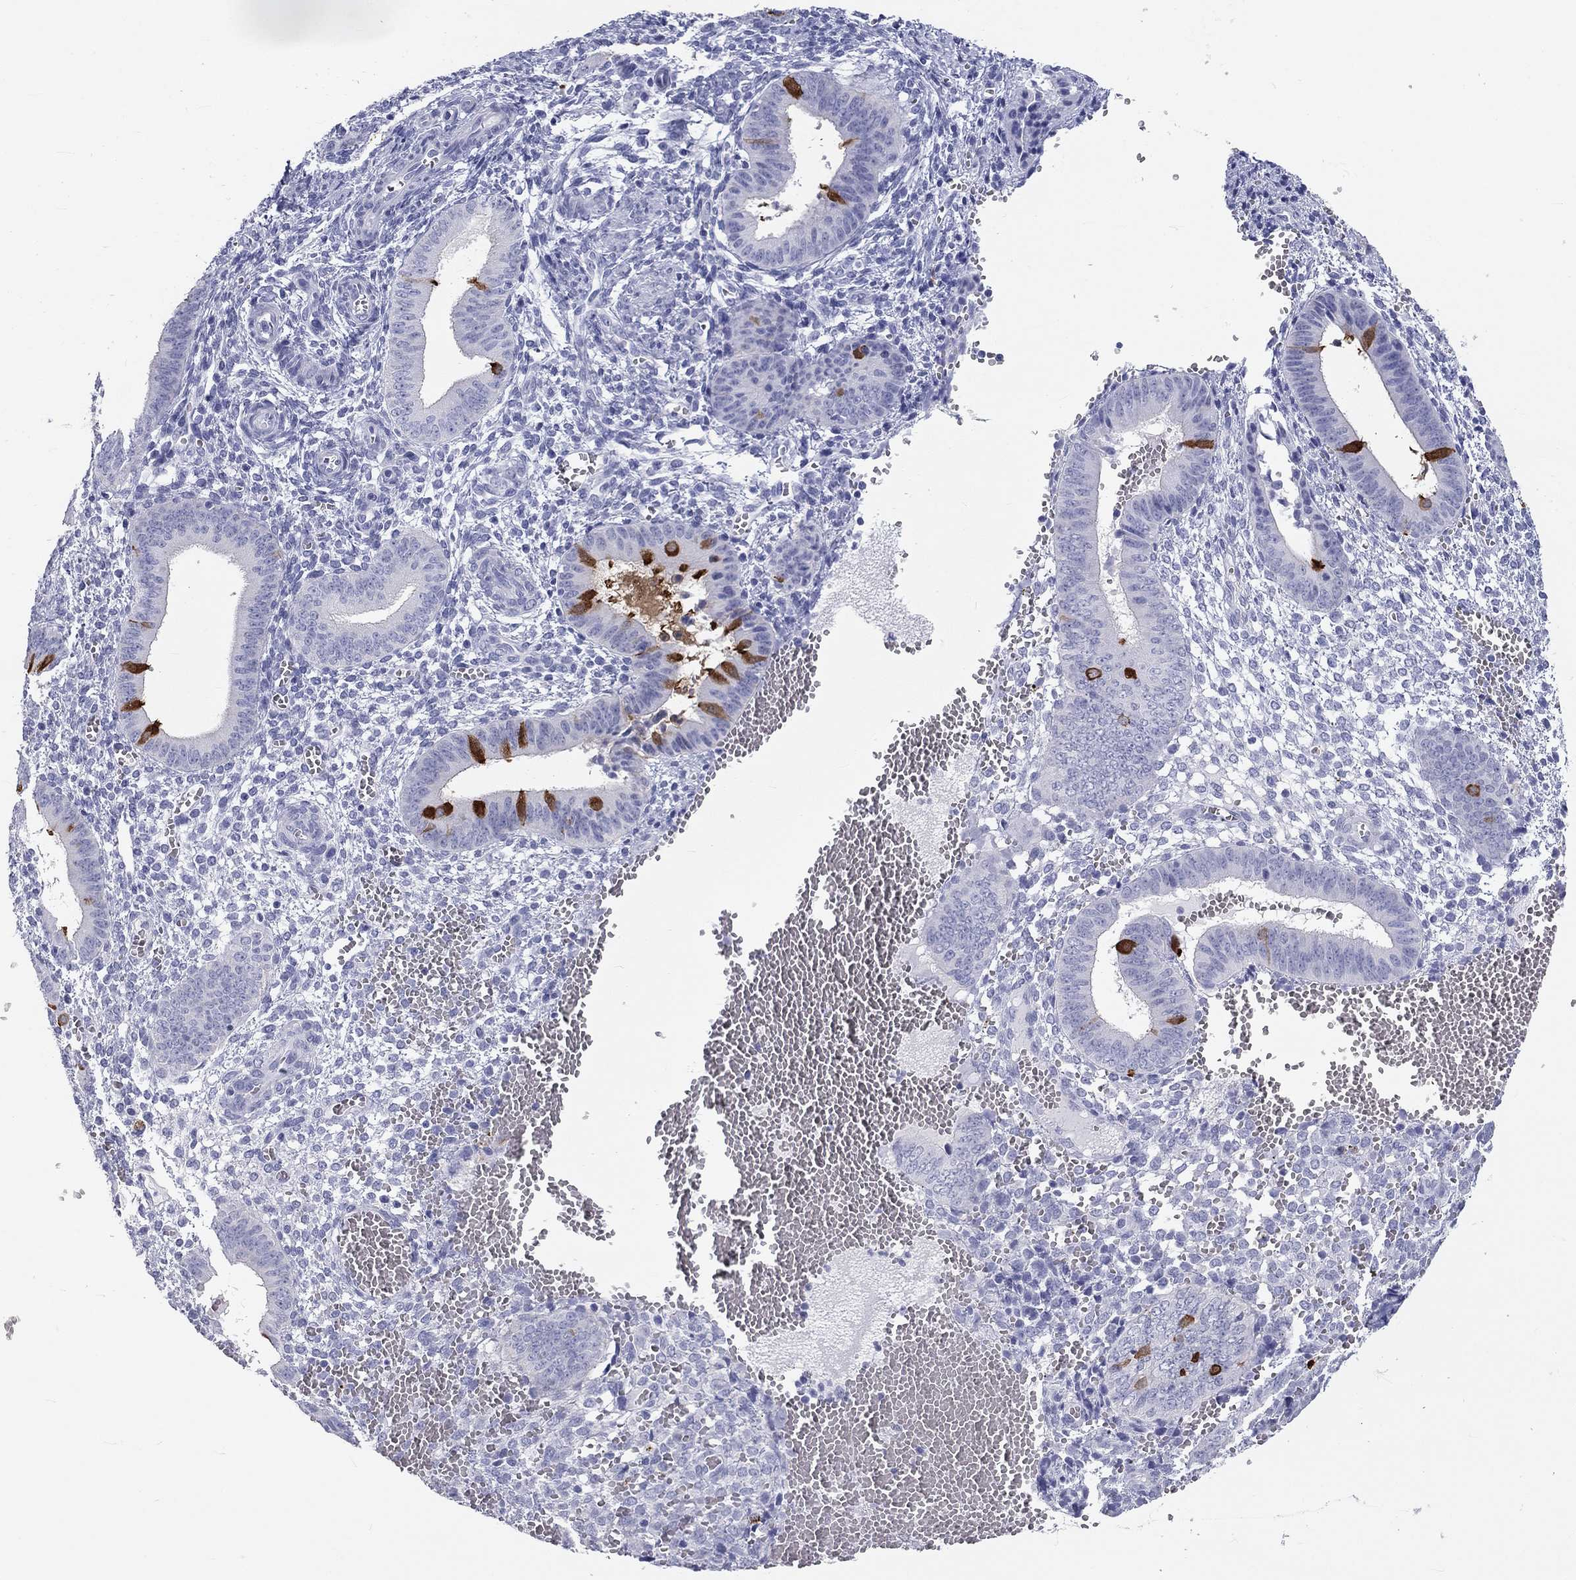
{"staining": {"intensity": "negative", "quantity": "none", "location": "none"}, "tissue": "endometrium", "cell_type": "Cells in endometrial stroma", "image_type": "normal", "snomed": [{"axis": "morphology", "description": "Normal tissue, NOS"}, {"axis": "topography", "description": "Endometrium"}], "caption": "An immunohistochemistry (IHC) photomicrograph of normal endometrium is shown. There is no staining in cells in endometrial stroma of endometrium. The staining is performed using DAB (3,3'-diaminobenzidine) brown chromogen with nuclei counter-stained in using hematoxylin.", "gene": "DNALI1", "patient": {"sex": "female", "age": 42}}